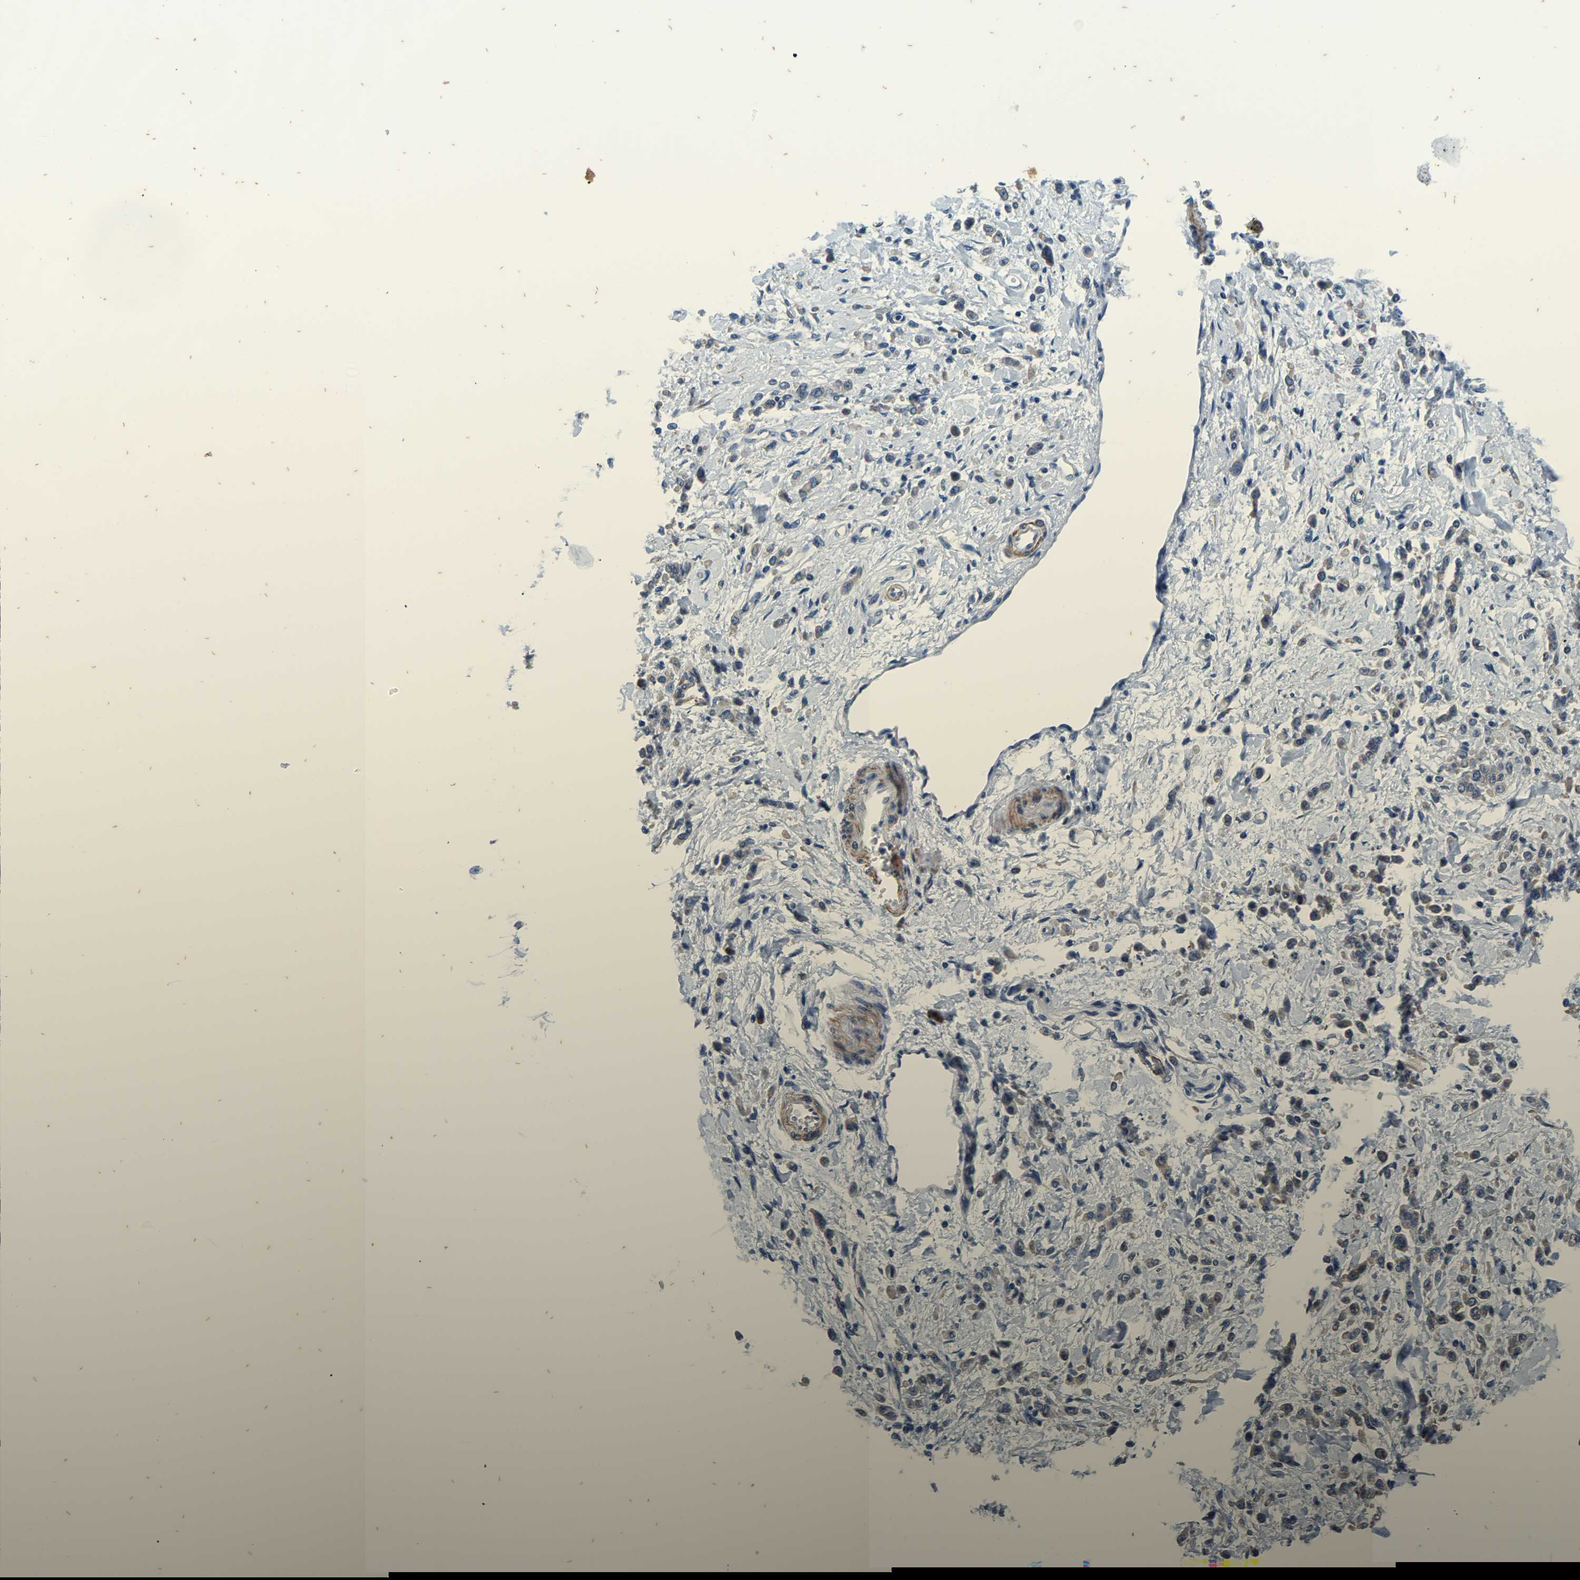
{"staining": {"intensity": "weak", "quantity": ">75%", "location": "cytoplasmic/membranous"}, "tissue": "stomach cancer", "cell_type": "Tumor cells", "image_type": "cancer", "snomed": [{"axis": "morphology", "description": "Normal tissue, NOS"}, {"axis": "morphology", "description": "Adenocarcinoma, NOS"}, {"axis": "topography", "description": "Stomach"}], "caption": "This is an image of IHC staining of stomach cancer (adenocarcinoma), which shows weak staining in the cytoplasmic/membranous of tumor cells.", "gene": "LIAS", "patient": {"sex": "male", "age": 82}}